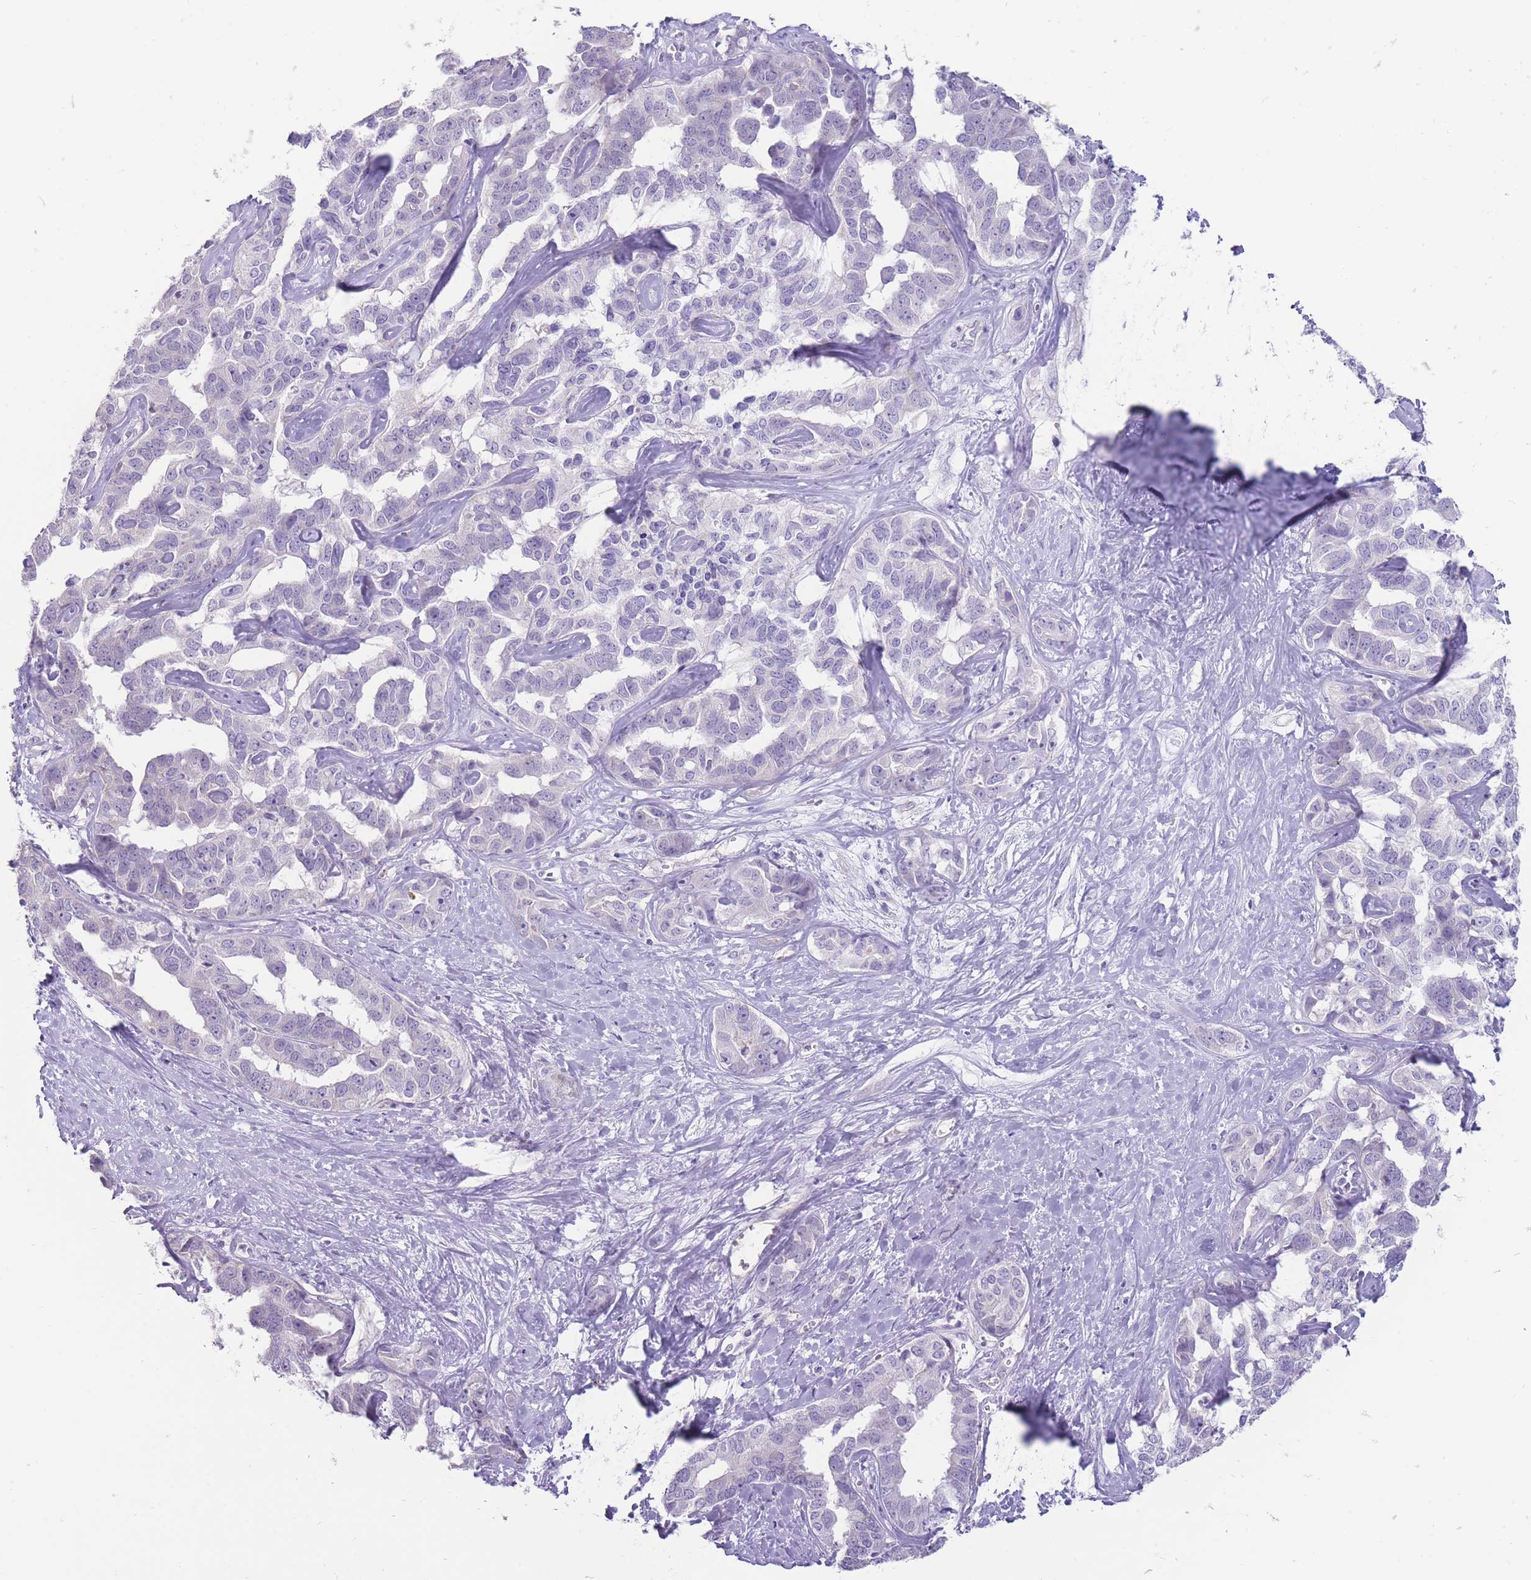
{"staining": {"intensity": "negative", "quantity": "none", "location": "none"}, "tissue": "liver cancer", "cell_type": "Tumor cells", "image_type": "cancer", "snomed": [{"axis": "morphology", "description": "Cholangiocarcinoma"}, {"axis": "topography", "description": "Liver"}], "caption": "There is no significant staining in tumor cells of cholangiocarcinoma (liver). (DAB (3,3'-diaminobenzidine) immunohistochemistry (IHC) visualized using brightfield microscopy, high magnification).", "gene": "ERICH4", "patient": {"sex": "male", "age": 59}}